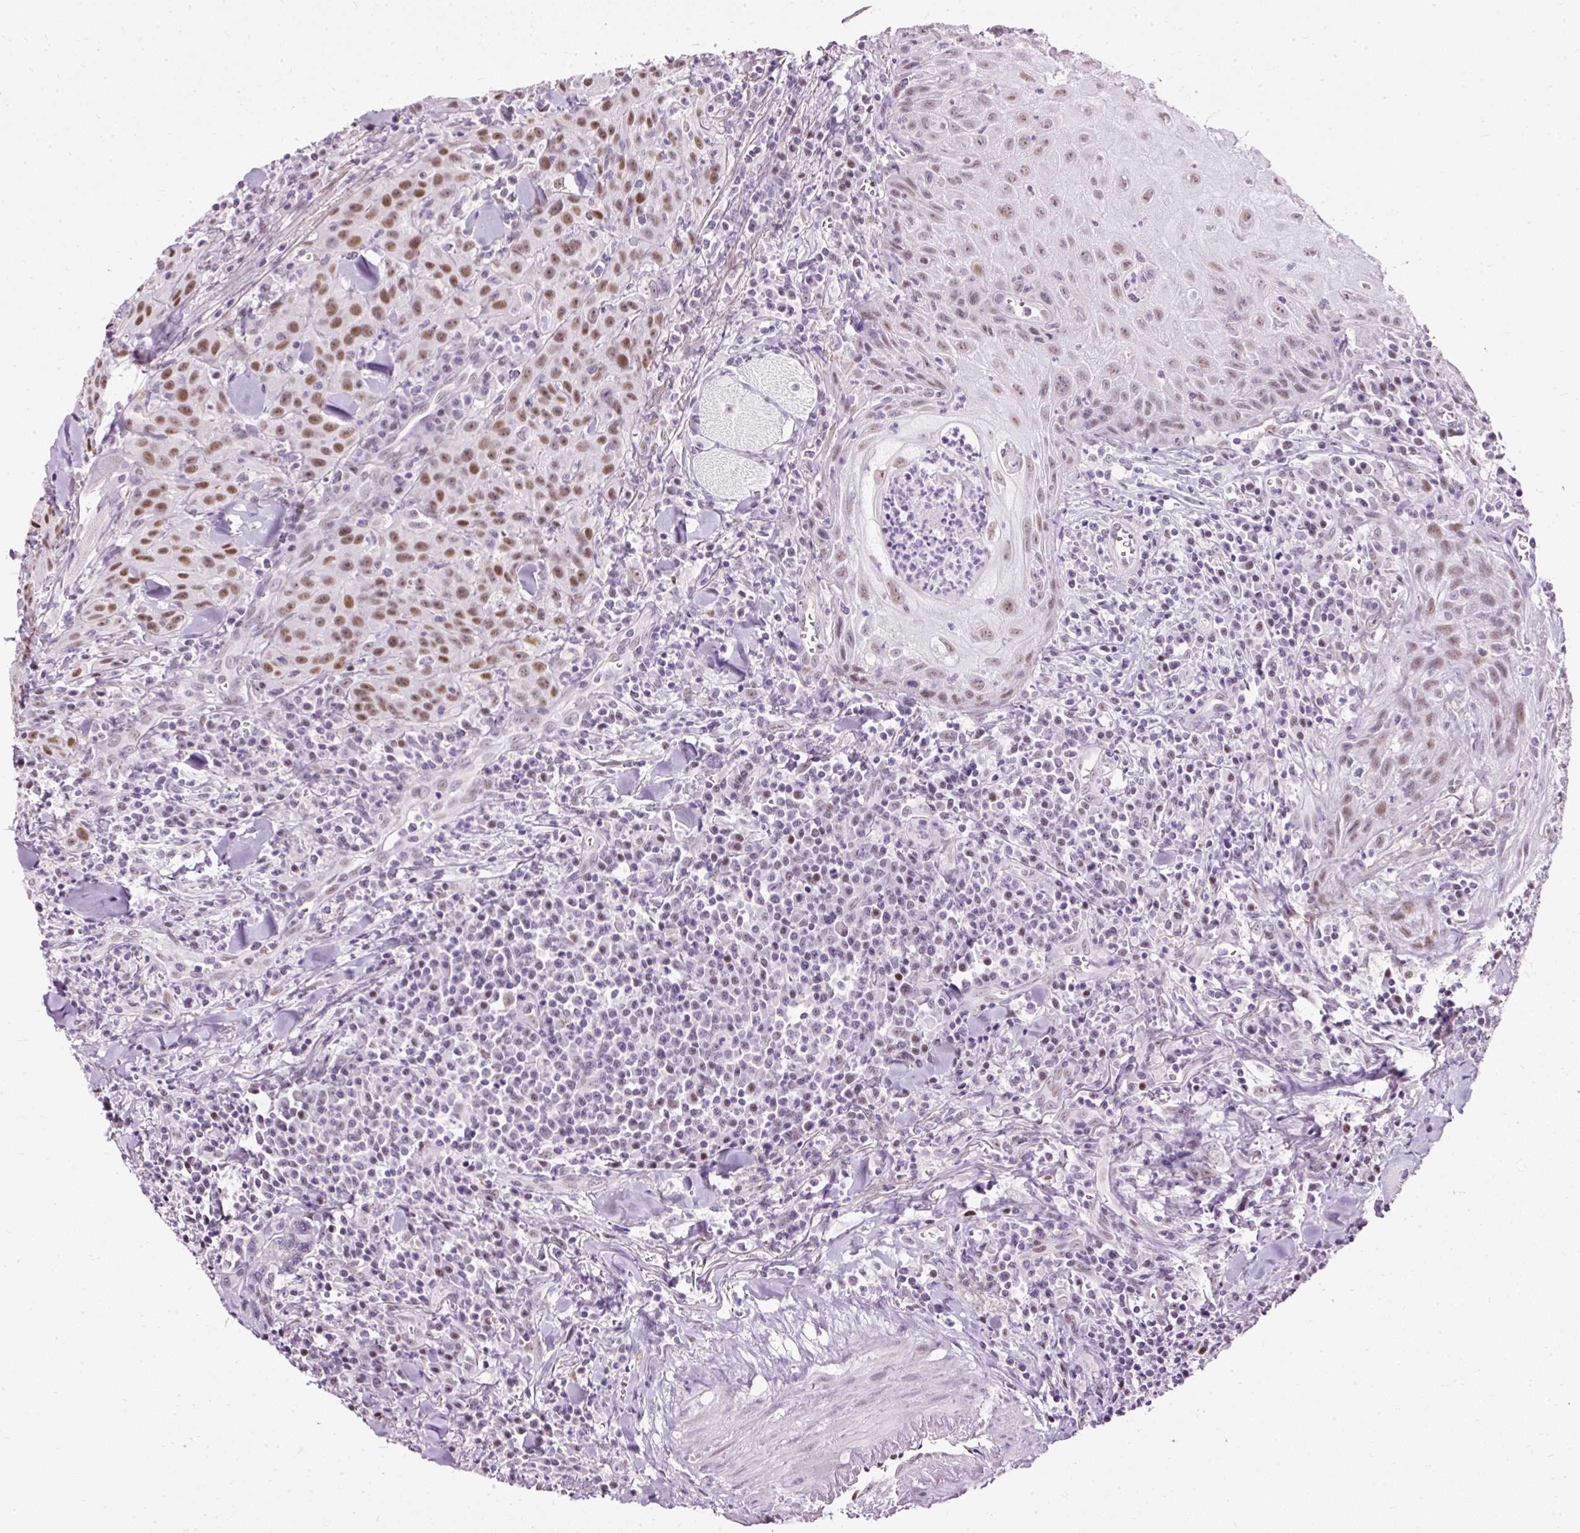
{"staining": {"intensity": "moderate", "quantity": ">75%", "location": "nuclear"}, "tissue": "head and neck cancer", "cell_type": "Tumor cells", "image_type": "cancer", "snomed": [{"axis": "morphology", "description": "Normal tissue, NOS"}, {"axis": "morphology", "description": "Squamous cell carcinoma, NOS"}, {"axis": "topography", "description": "Oral tissue"}, {"axis": "topography", "description": "Head-Neck"}], "caption": "Immunohistochemical staining of head and neck cancer reveals medium levels of moderate nuclear staining in approximately >75% of tumor cells.", "gene": "PDE6B", "patient": {"sex": "female", "age": 70}}